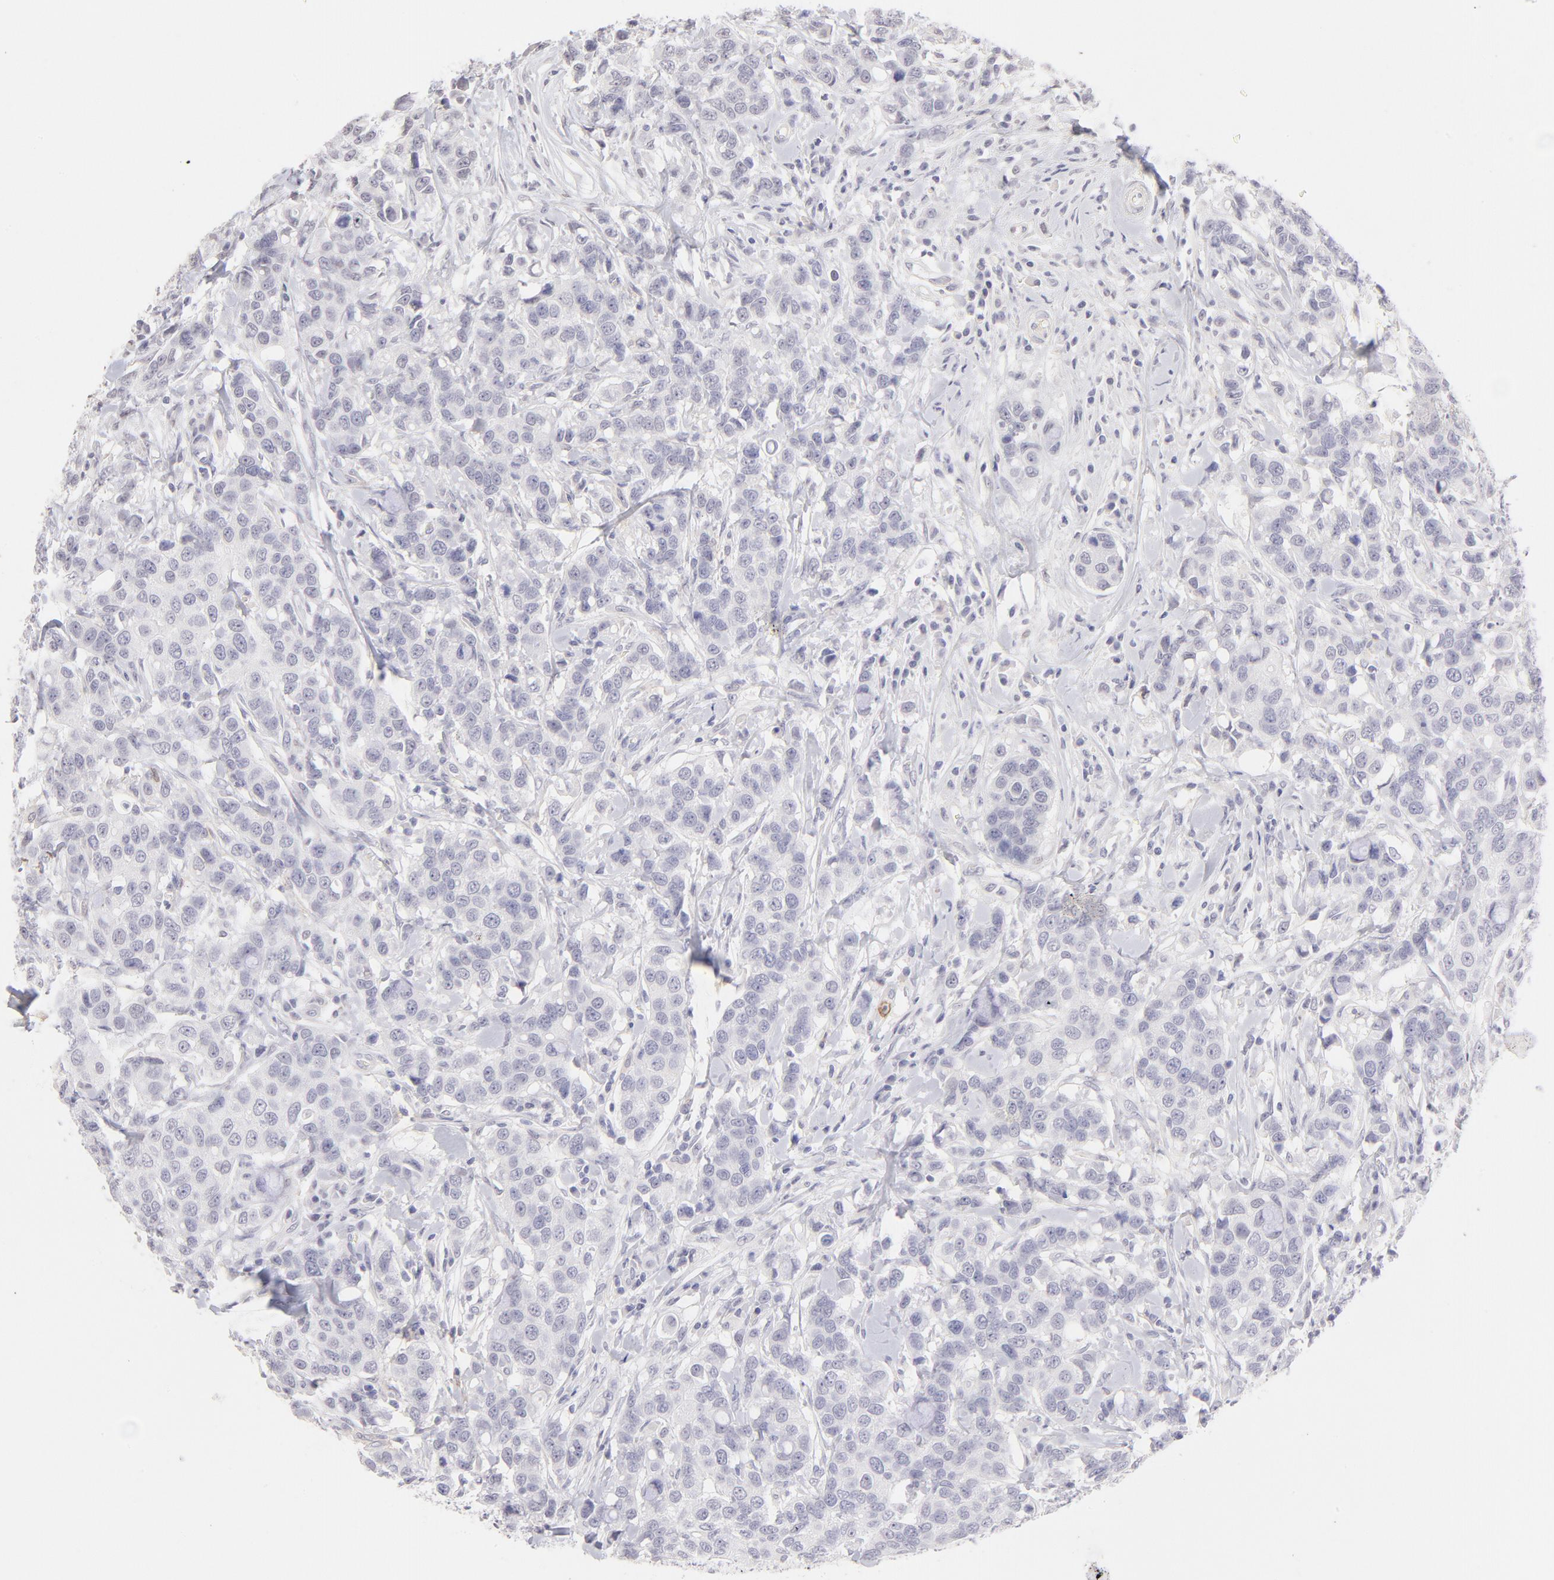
{"staining": {"intensity": "negative", "quantity": "none", "location": "none"}, "tissue": "breast cancer", "cell_type": "Tumor cells", "image_type": "cancer", "snomed": [{"axis": "morphology", "description": "Duct carcinoma"}, {"axis": "topography", "description": "Breast"}], "caption": "DAB immunohistochemical staining of breast intraductal carcinoma reveals no significant staining in tumor cells.", "gene": "LTB4R", "patient": {"sex": "female", "age": 27}}